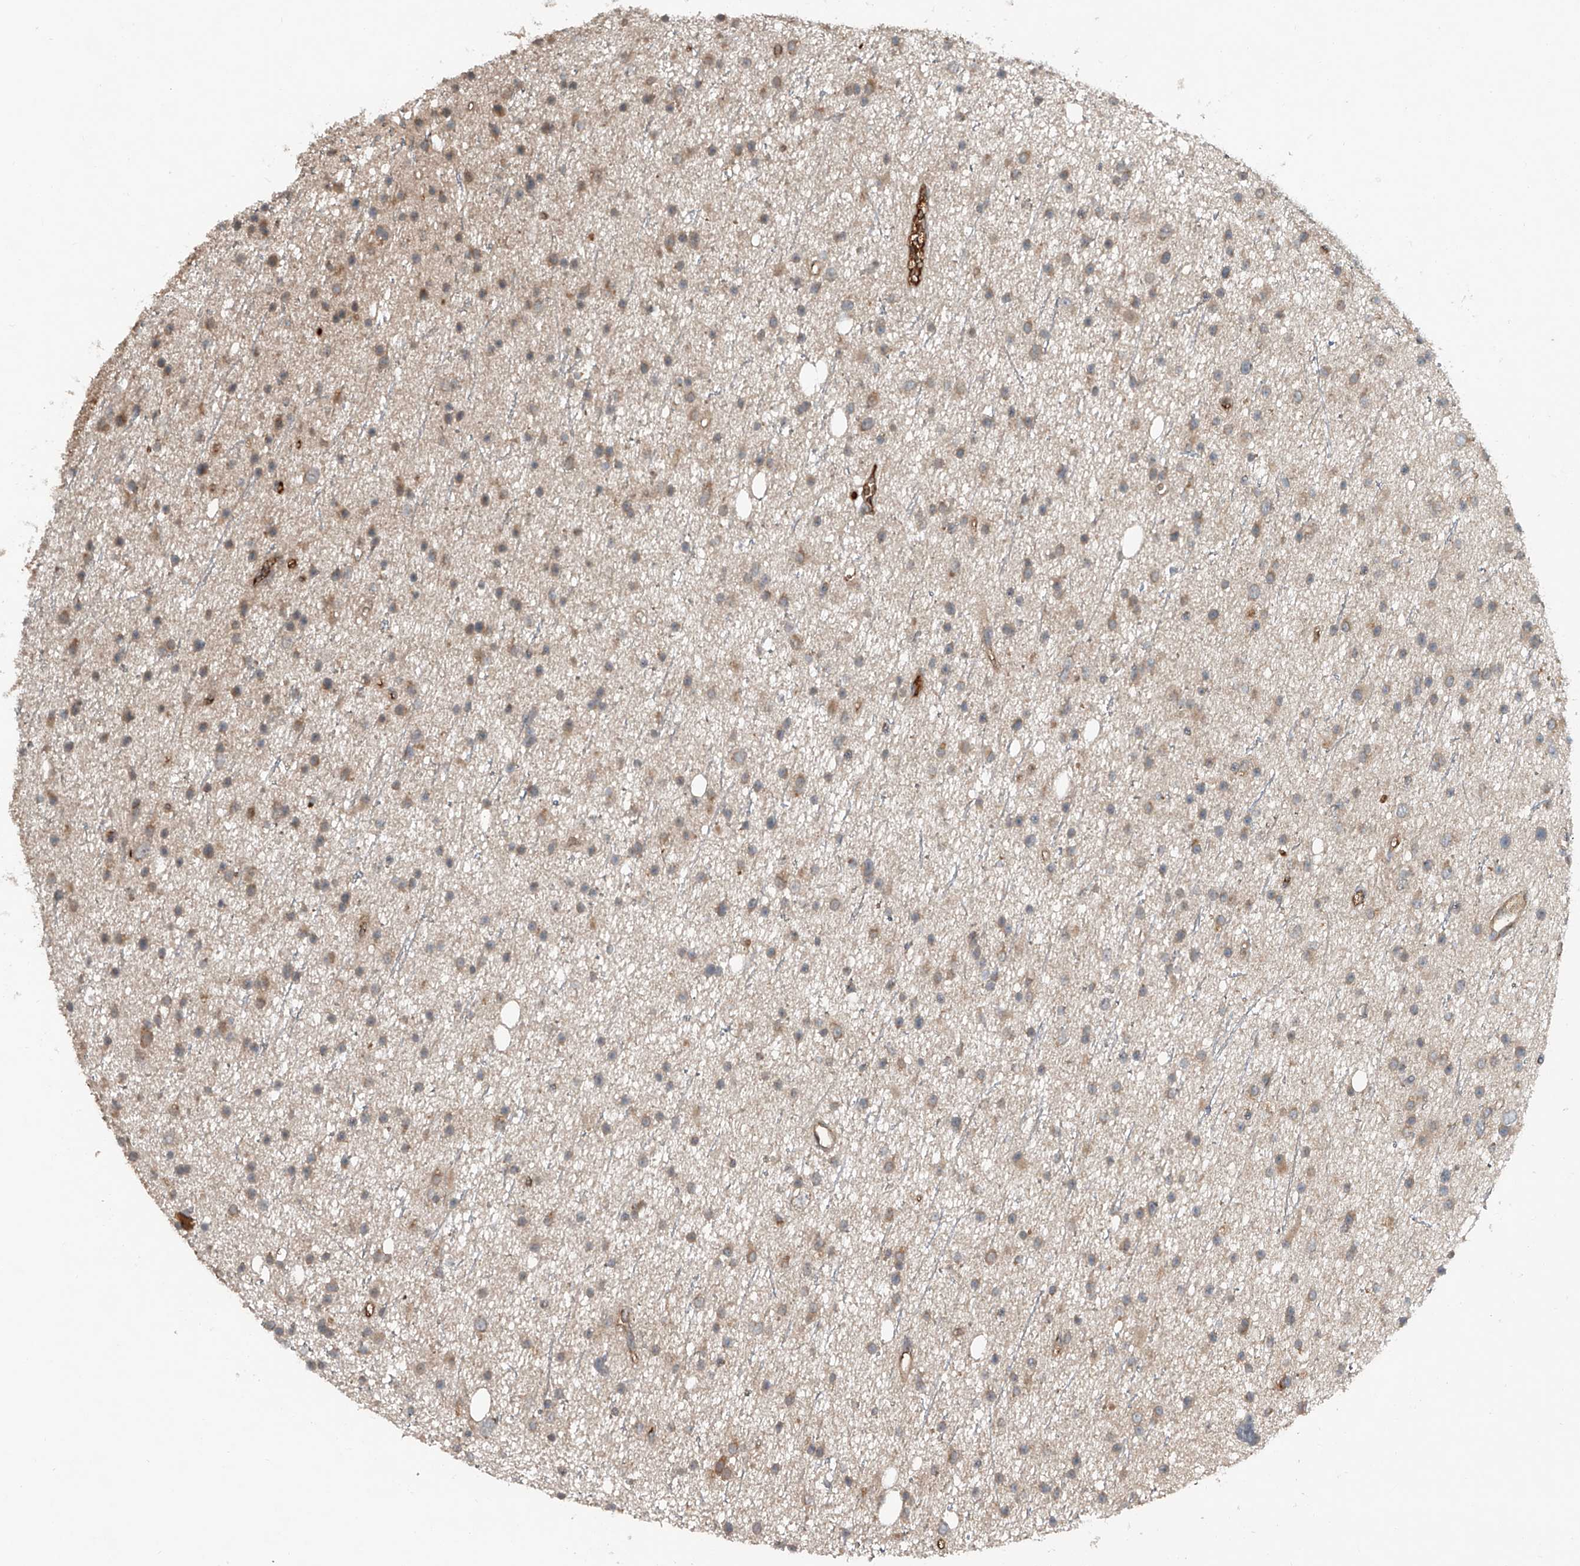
{"staining": {"intensity": "weak", "quantity": ">75%", "location": "cytoplasmic/membranous"}, "tissue": "glioma", "cell_type": "Tumor cells", "image_type": "cancer", "snomed": [{"axis": "morphology", "description": "Glioma, malignant, Low grade"}, {"axis": "topography", "description": "Cerebral cortex"}], "caption": "DAB immunohistochemical staining of glioma shows weak cytoplasmic/membranous protein expression in about >75% of tumor cells.", "gene": "ADAM23", "patient": {"sex": "female", "age": 39}}